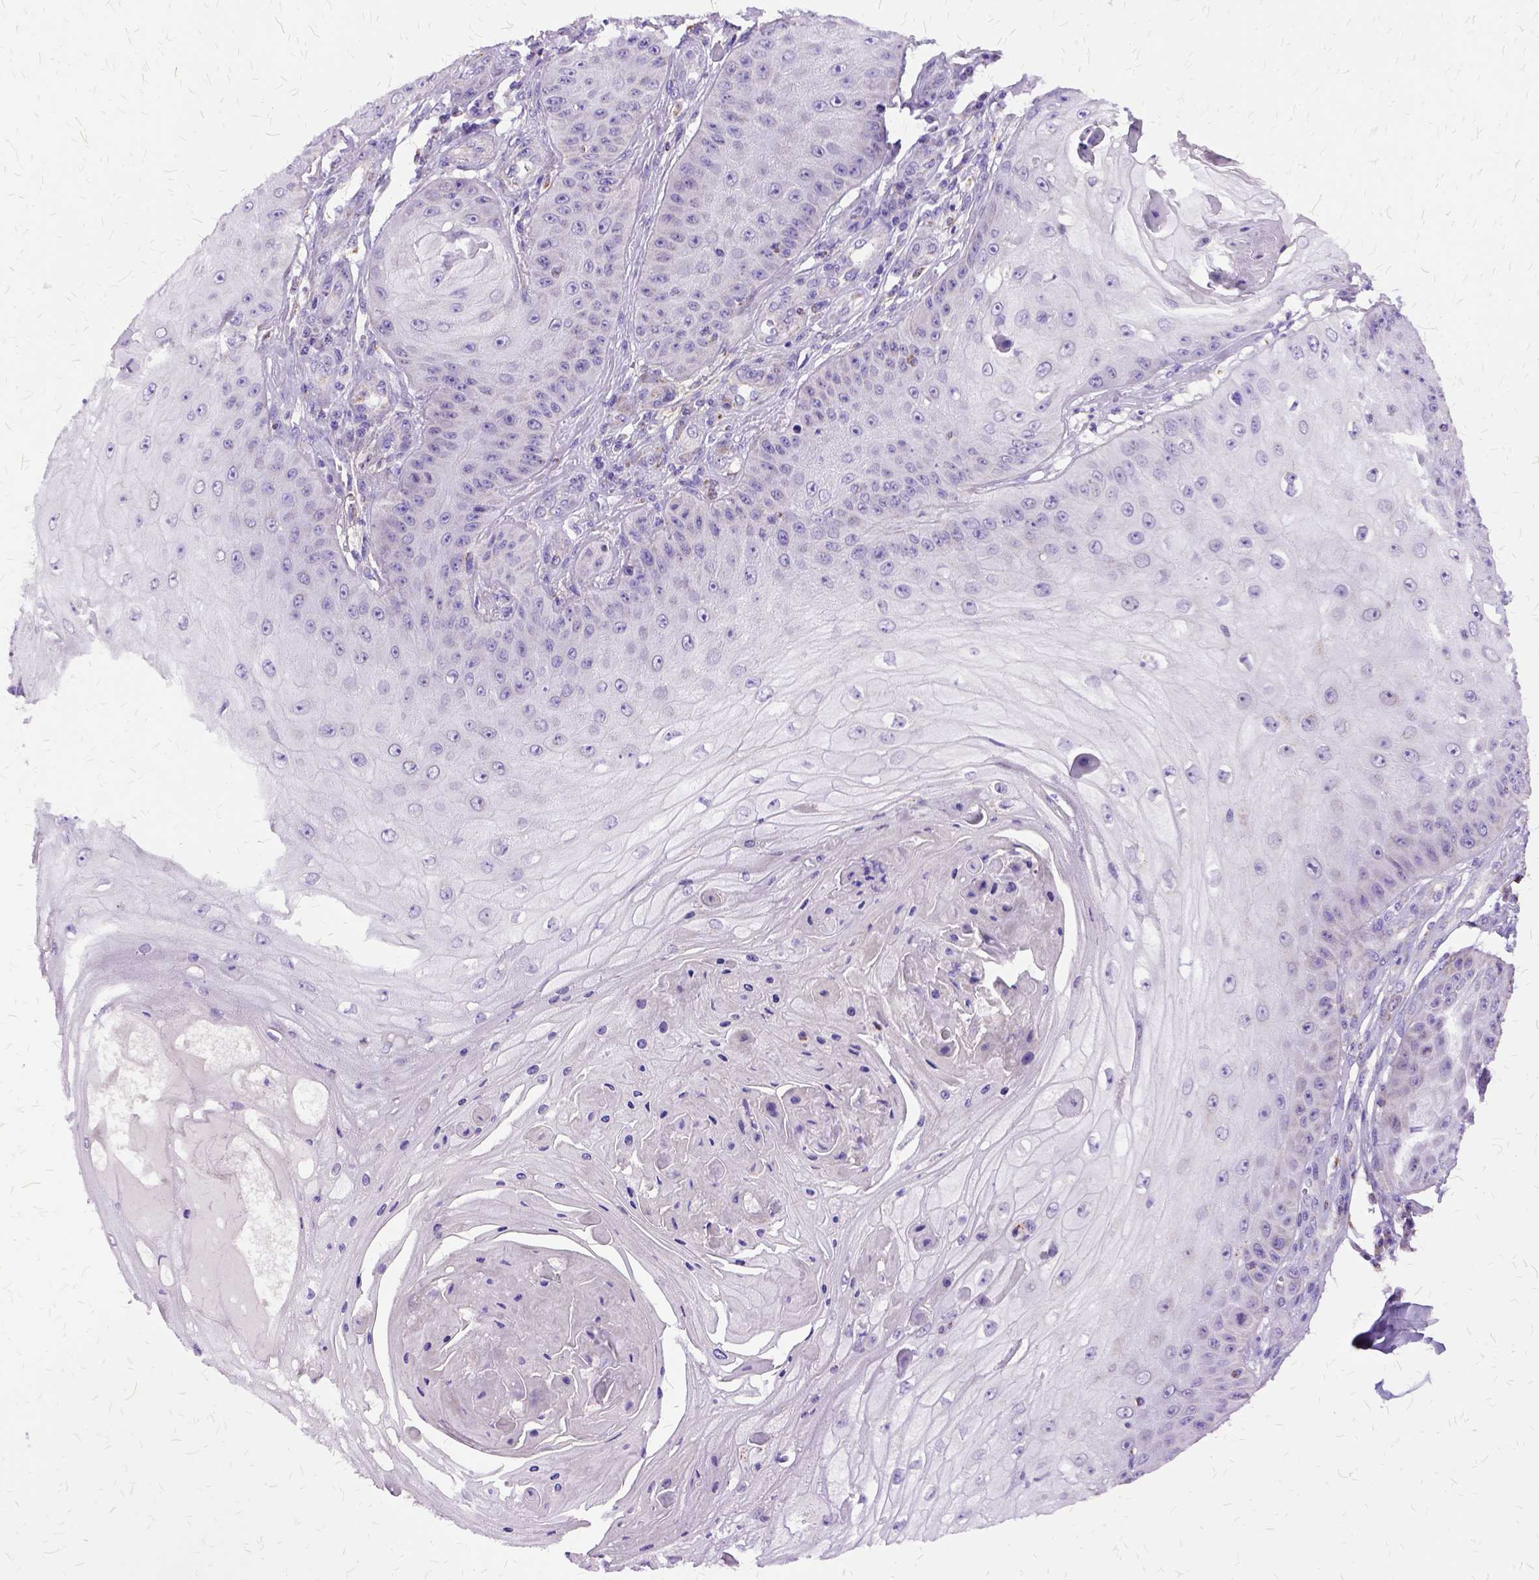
{"staining": {"intensity": "negative", "quantity": "none", "location": "none"}, "tissue": "skin cancer", "cell_type": "Tumor cells", "image_type": "cancer", "snomed": [{"axis": "morphology", "description": "Squamous cell carcinoma, NOS"}, {"axis": "topography", "description": "Skin"}], "caption": "Immunohistochemical staining of skin cancer demonstrates no significant positivity in tumor cells. (DAB IHC with hematoxylin counter stain).", "gene": "OXCT1", "patient": {"sex": "male", "age": 70}}